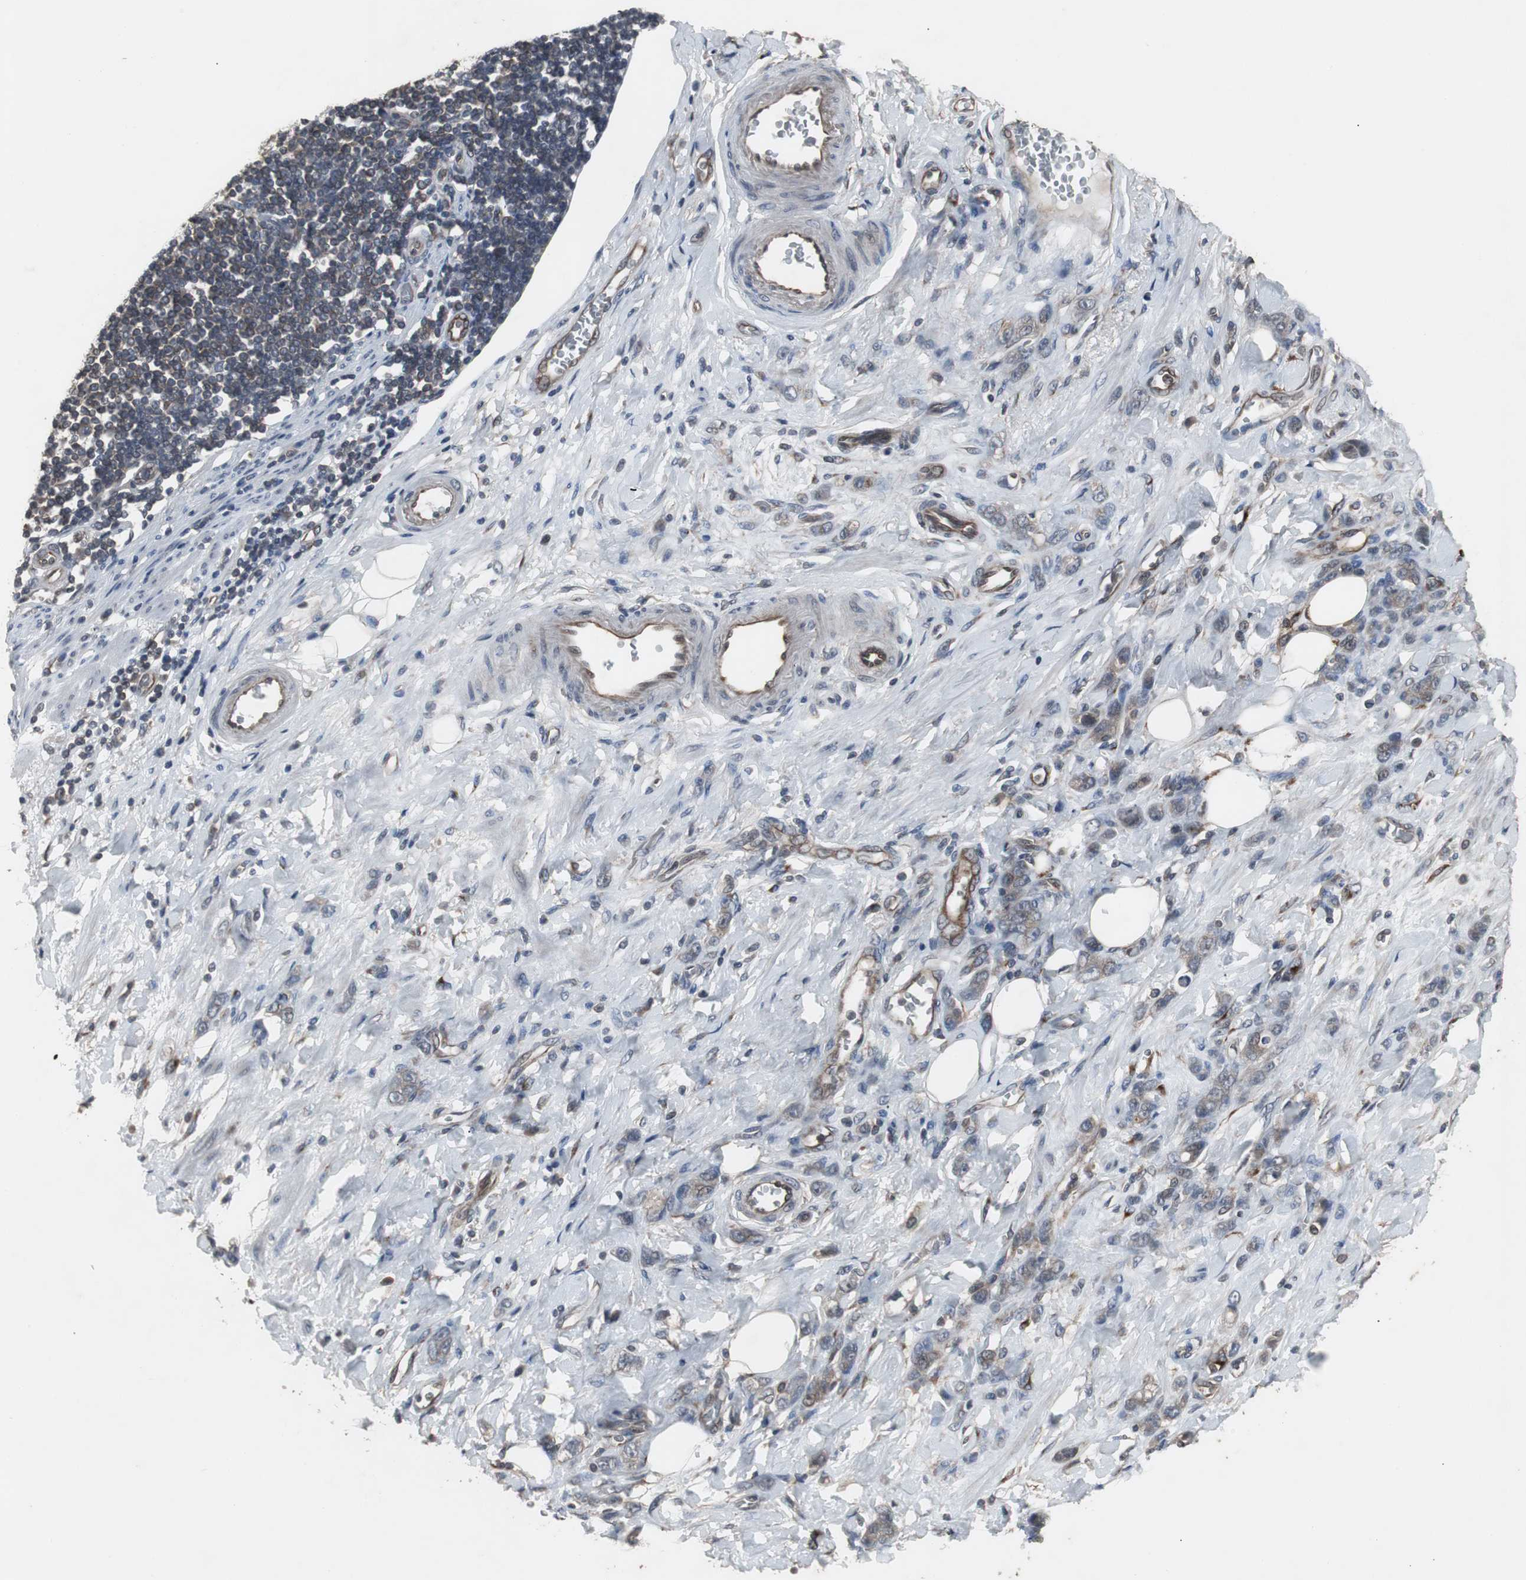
{"staining": {"intensity": "weak", "quantity": "25%-75%", "location": "cytoplasmic/membranous"}, "tissue": "stomach cancer", "cell_type": "Tumor cells", "image_type": "cancer", "snomed": [{"axis": "morphology", "description": "Adenocarcinoma, NOS"}, {"axis": "topography", "description": "Stomach"}], "caption": "Protein expression analysis of stomach cancer displays weak cytoplasmic/membranous positivity in about 25%-75% of tumor cells. (DAB (3,3'-diaminobenzidine) = brown stain, brightfield microscopy at high magnification).", "gene": "ATP2B2", "patient": {"sex": "male", "age": 82}}